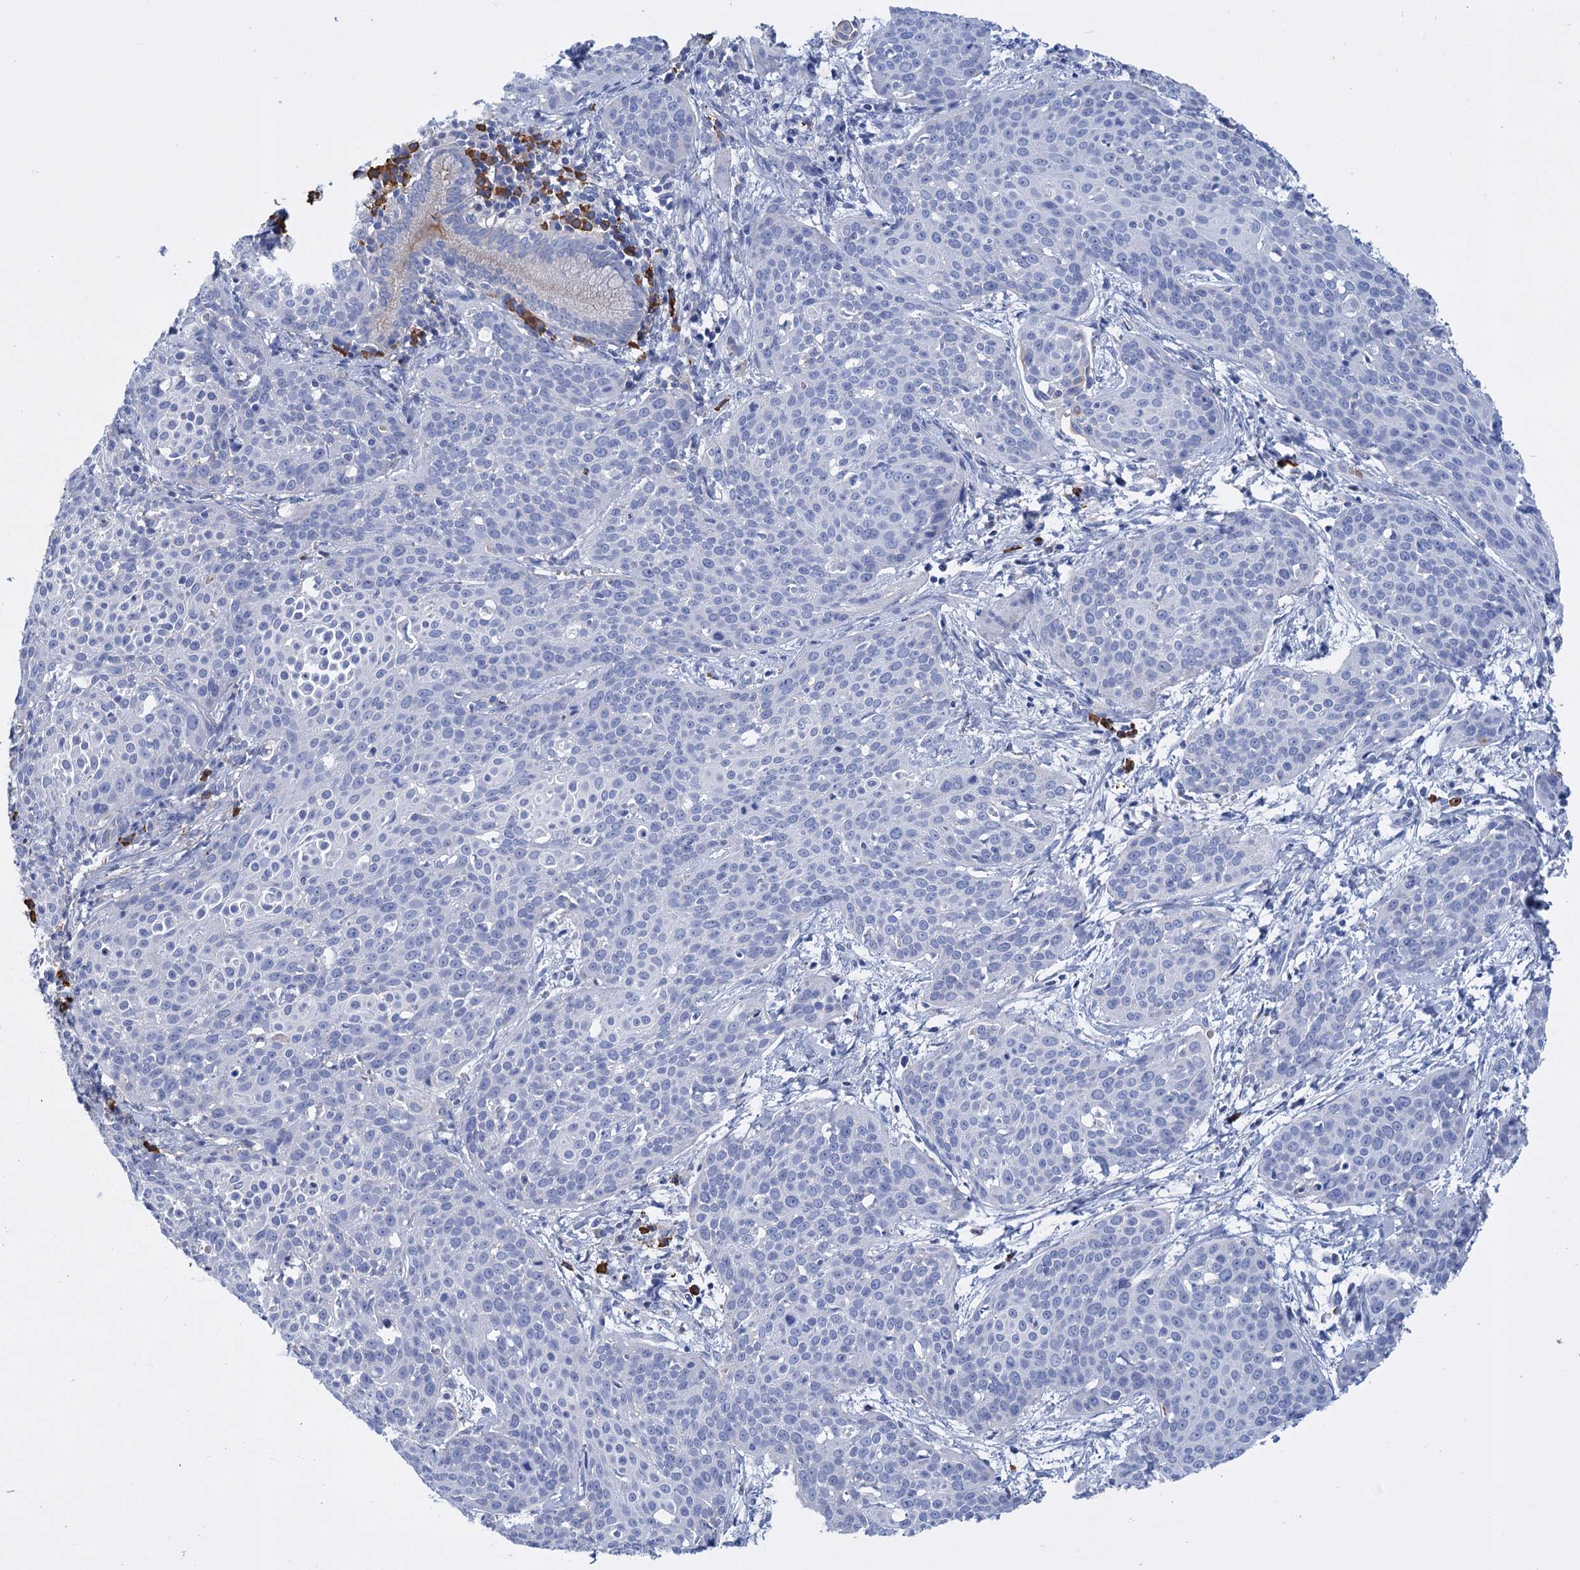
{"staining": {"intensity": "negative", "quantity": "none", "location": "none"}, "tissue": "cervical cancer", "cell_type": "Tumor cells", "image_type": "cancer", "snomed": [{"axis": "morphology", "description": "Squamous cell carcinoma, NOS"}, {"axis": "topography", "description": "Cervix"}], "caption": "Immunohistochemistry photomicrograph of neoplastic tissue: human cervical cancer (squamous cell carcinoma) stained with DAB displays no significant protein positivity in tumor cells.", "gene": "FBXW12", "patient": {"sex": "female", "age": 38}}